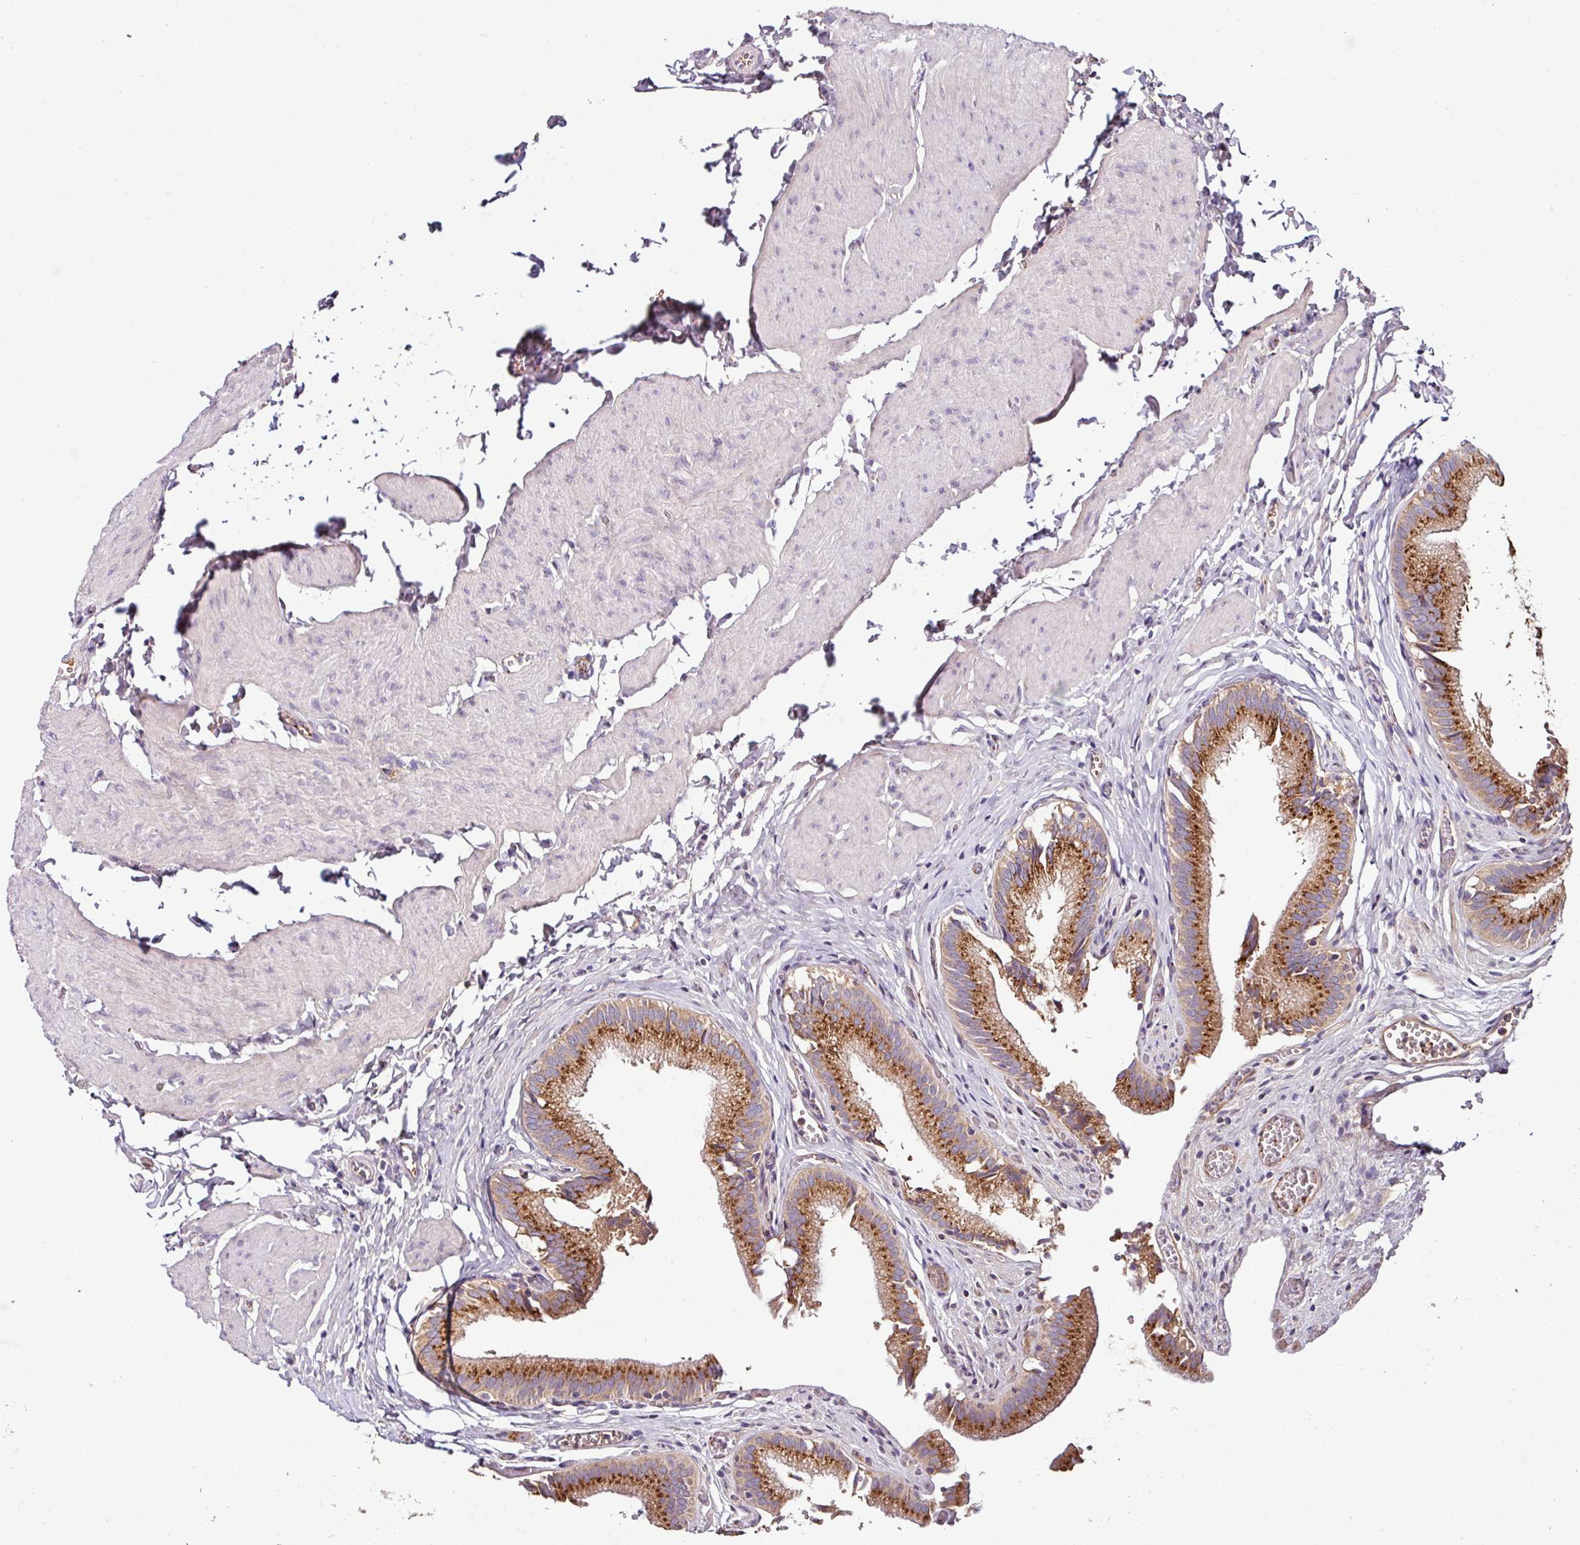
{"staining": {"intensity": "strong", "quantity": ">75%", "location": "cytoplasmic/membranous"}, "tissue": "gallbladder", "cell_type": "Glandular cells", "image_type": "normal", "snomed": [{"axis": "morphology", "description": "Normal tissue, NOS"}, {"axis": "topography", "description": "Gallbladder"}, {"axis": "topography", "description": "Peripheral nerve tissue"}], "caption": "Gallbladder stained with a brown dye shows strong cytoplasmic/membranous positive positivity in approximately >75% of glandular cells.", "gene": "CPD", "patient": {"sex": "male", "age": 17}}